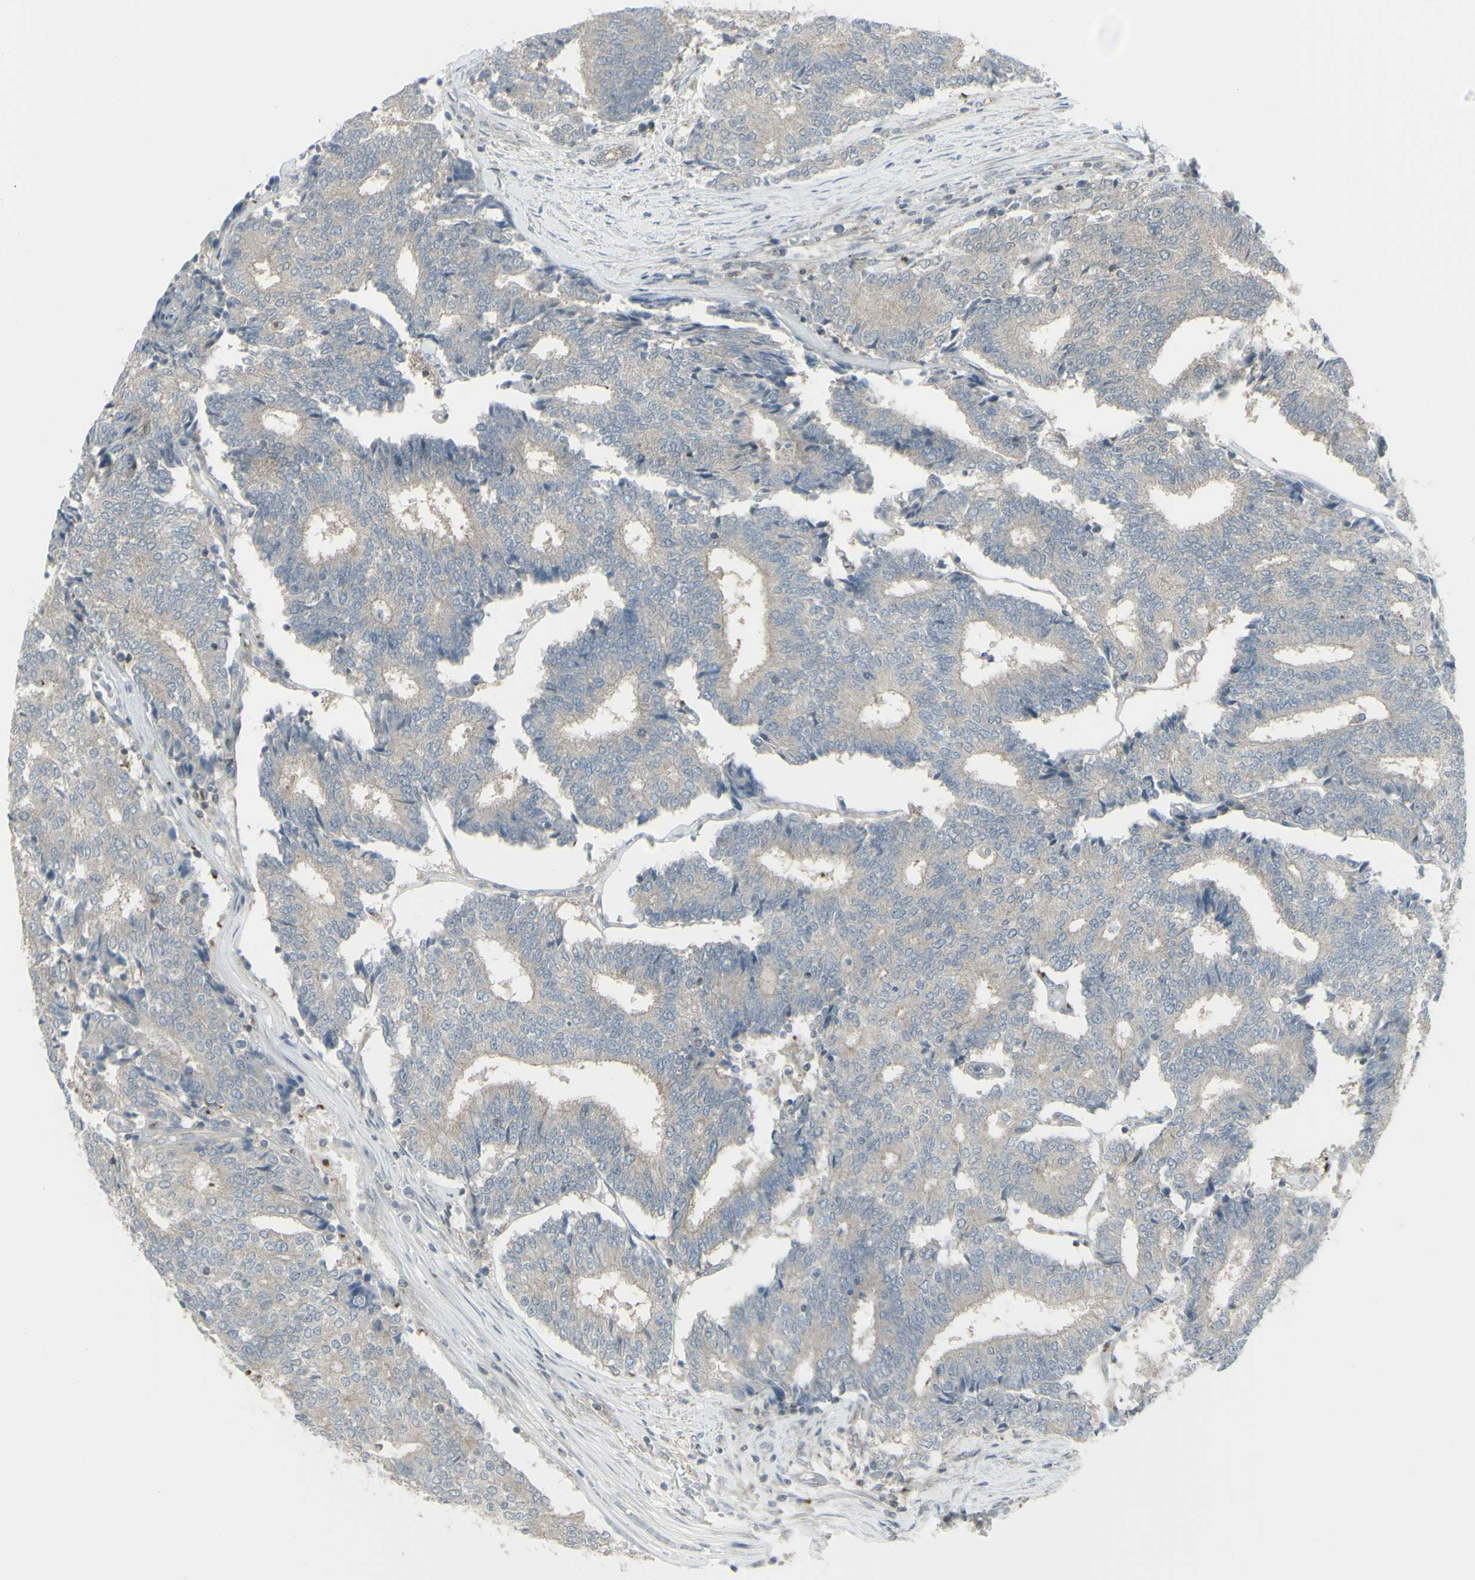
{"staining": {"intensity": "negative", "quantity": "none", "location": "none"}, "tissue": "prostate cancer", "cell_type": "Tumor cells", "image_type": "cancer", "snomed": [{"axis": "morphology", "description": "Normal tissue, NOS"}, {"axis": "morphology", "description": "Adenocarcinoma, High grade"}, {"axis": "topography", "description": "Prostate"}, {"axis": "topography", "description": "Seminal veicle"}], "caption": "IHC micrograph of human adenocarcinoma (high-grade) (prostate) stained for a protein (brown), which displays no staining in tumor cells.", "gene": "GALNT6", "patient": {"sex": "male", "age": 55}}